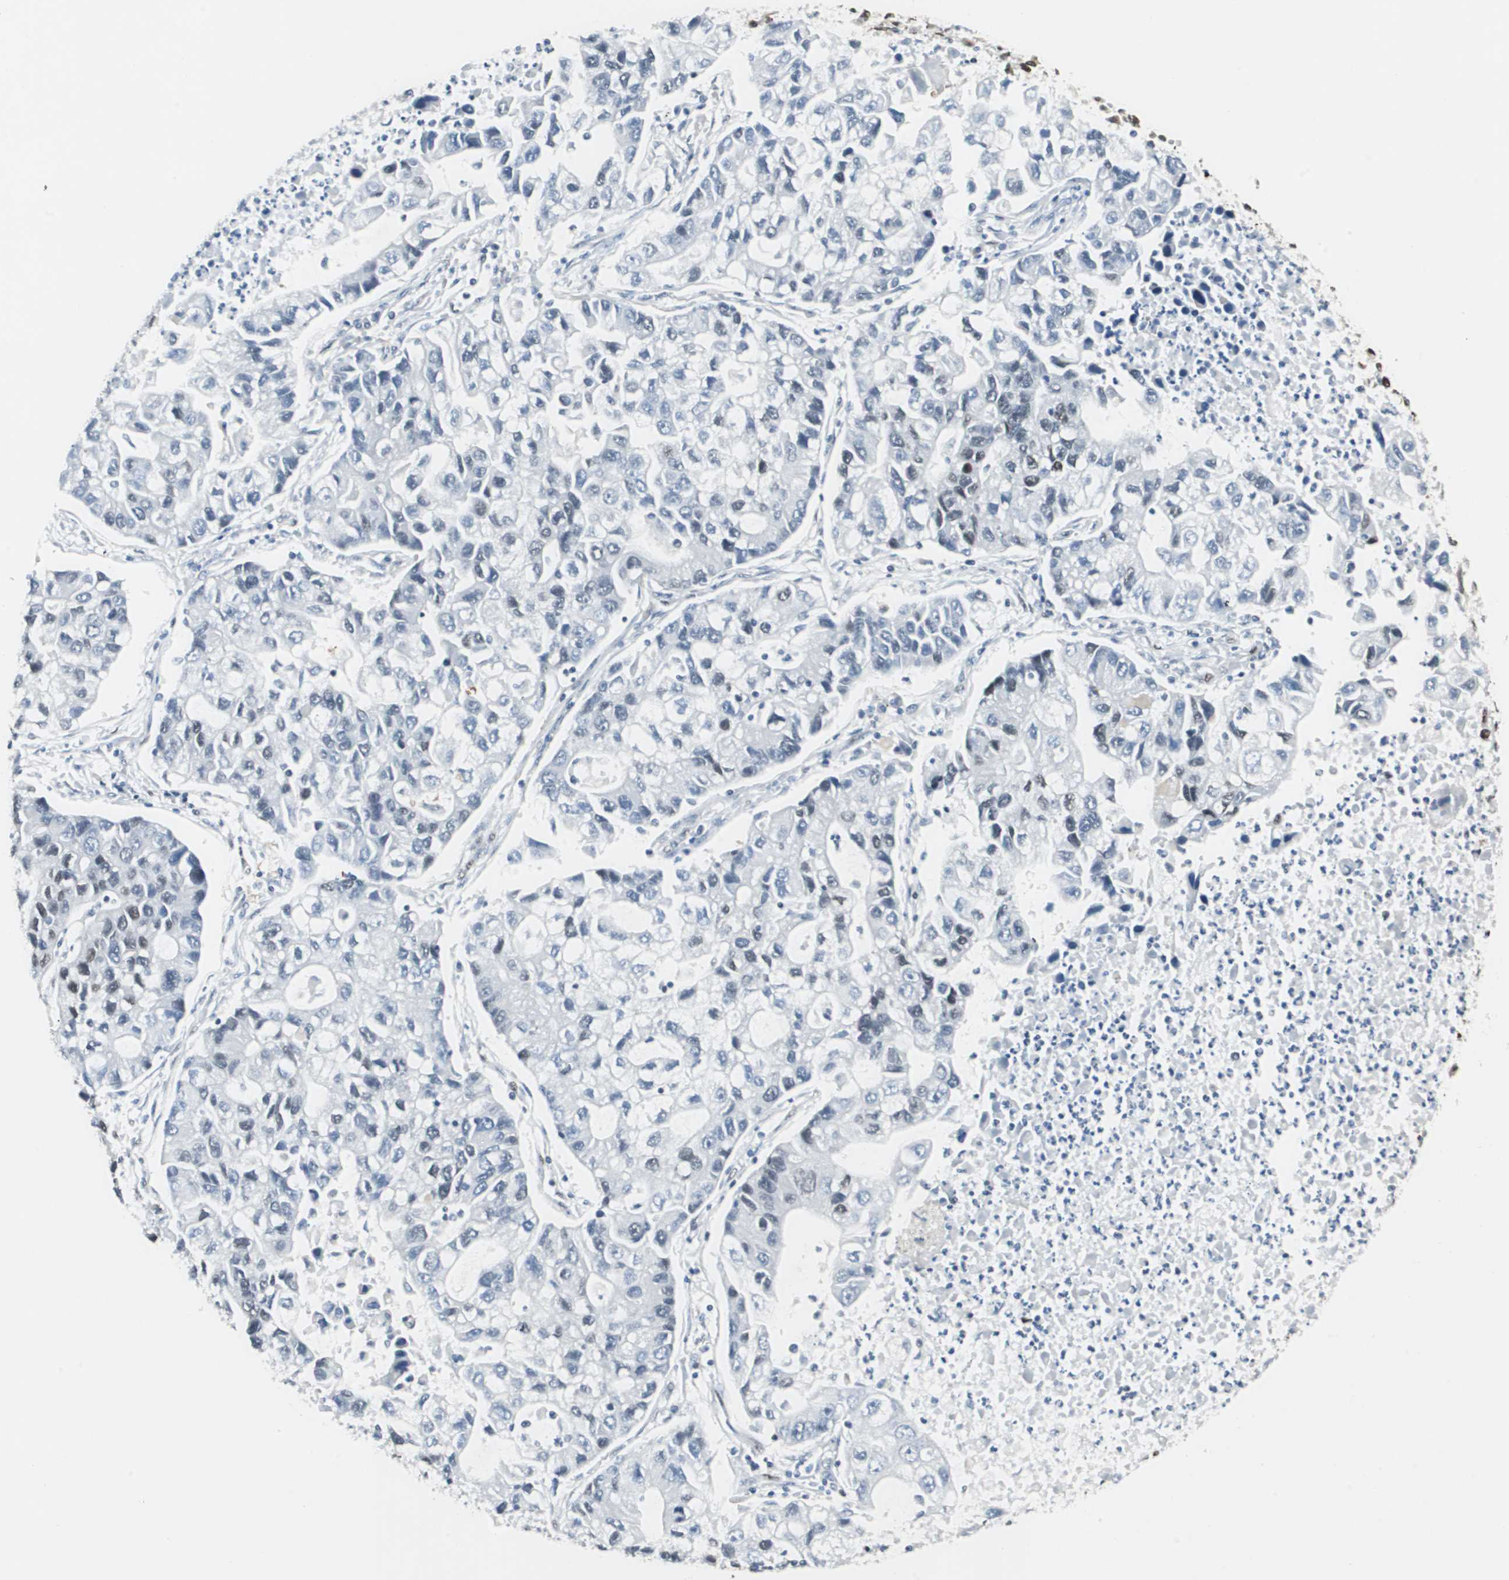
{"staining": {"intensity": "negative", "quantity": "none", "location": "none"}, "tissue": "lung cancer", "cell_type": "Tumor cells", "image_type": "cancer", "snomed": [{"axis": "morphology", "description": "Adenocarcinoma, NOS"}, {"axis": "topography", "description": "Lung"}], "caption": "This micrograph is of adenocarcinoma (lung) stained with immunohistochemistry (IHC) to label a protein in brown with the nuclei are counter-stained blue. There is no positivity in tumor cells. (Brightfield microscopy of DAB immunohistochemistry at high magnification).", "gene": "ZBTB17", "patient": {"sex": "female", "age": 51}}